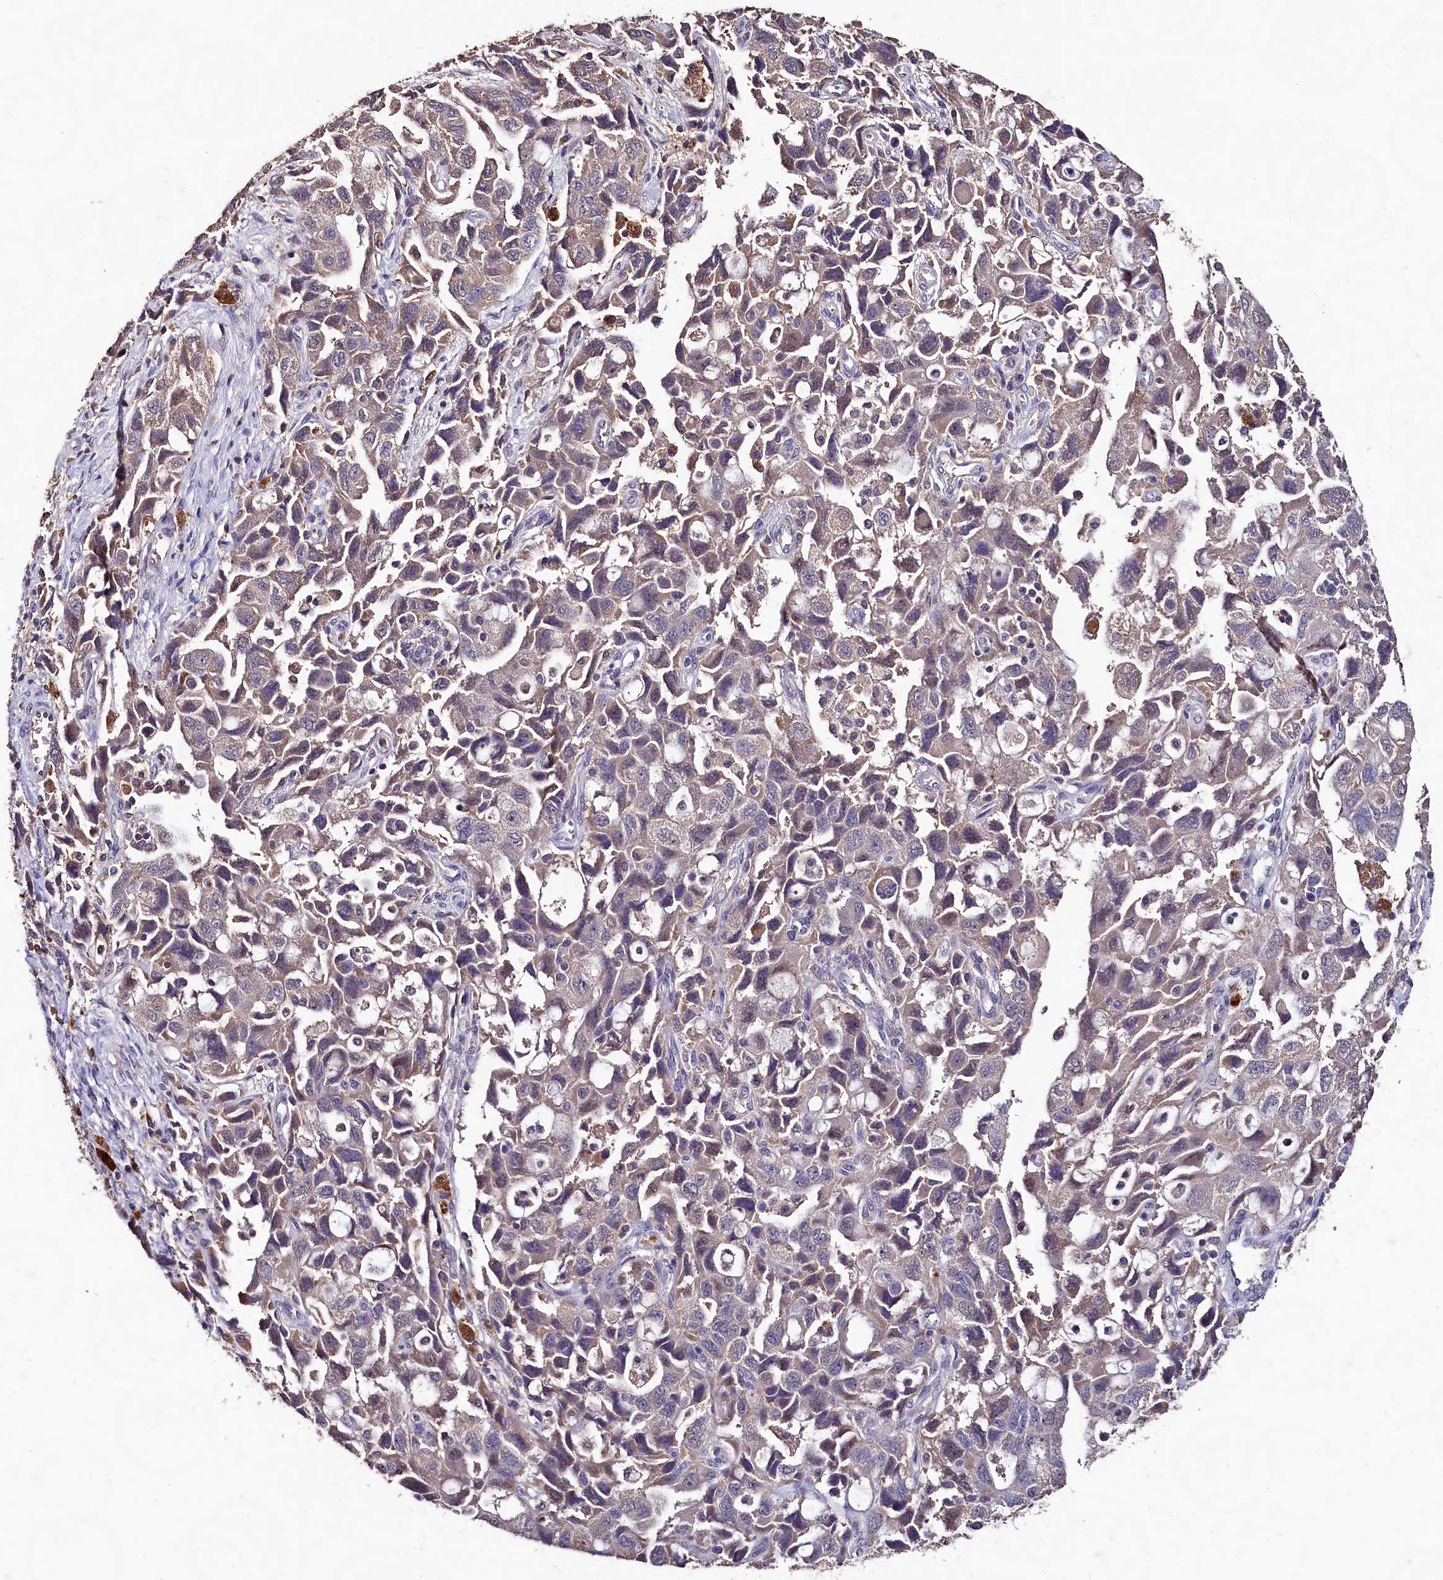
{"staining": {"intensity": "weak", "quantity": "25%-75%", "location": "cytoplasmic/membranous"}, "tissue": "ovarian cancer", "cell_type": "Tumor cells", "image_type": "cancer", "snomed": [{"axis": "morphology", "description": "Carcinoma, NOS"}, {"axis": "morphology", "description": "Cystadenocarcinoma, serous, NOS"}, {"axis": "topography", "description": "Ovary"}], "caption": "Immunohistochemistry (DAB) staining of human ovarian cancer (carcinoma) demonstrates weak cytoplasmic/membranous protein positivity in approximately 25%-75% of tumor cells.", "gene": "CSTPP1", "patient": {"sex": "female", "age": 69}}